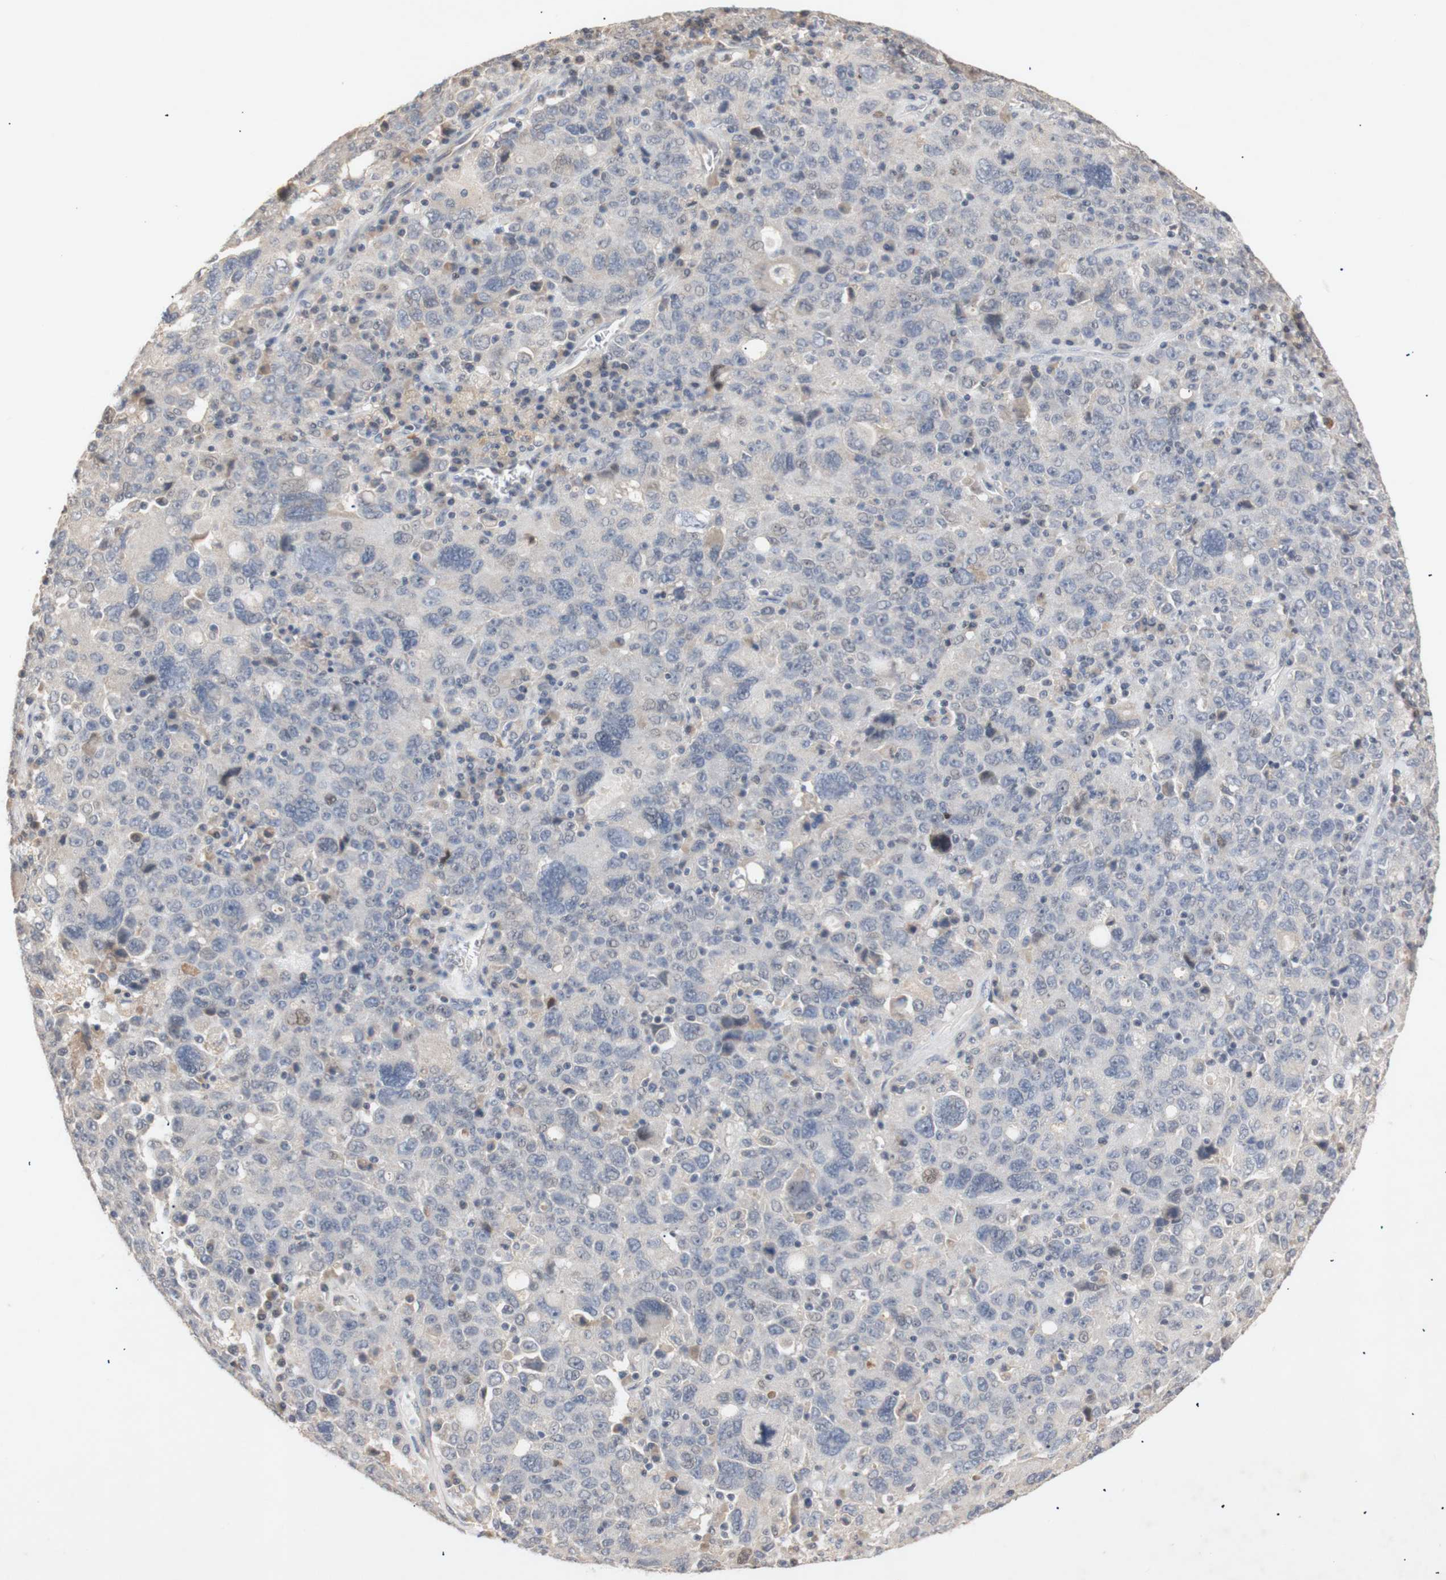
{"staining": {"intensity": "negative", "quantity": "none", "location": "none"}, "tissue": "ovarian cancer", "cell_type": "Tumor cells", "image_type": "cancer", "snomed": [{"axis": "morphology", "description": "Carcinoma, endometroid"}, {"axis": "topography", "description": "Ovary"}], "caption": "A high-resolution photomicrograph shows immunohistochemistry (IHC) staining of ovarian endometroid carcinoma, which demonstrates no significant positivity in tumor cells.", "gene": "FOSB", "patient": {"sex": "female", "age": 62}}